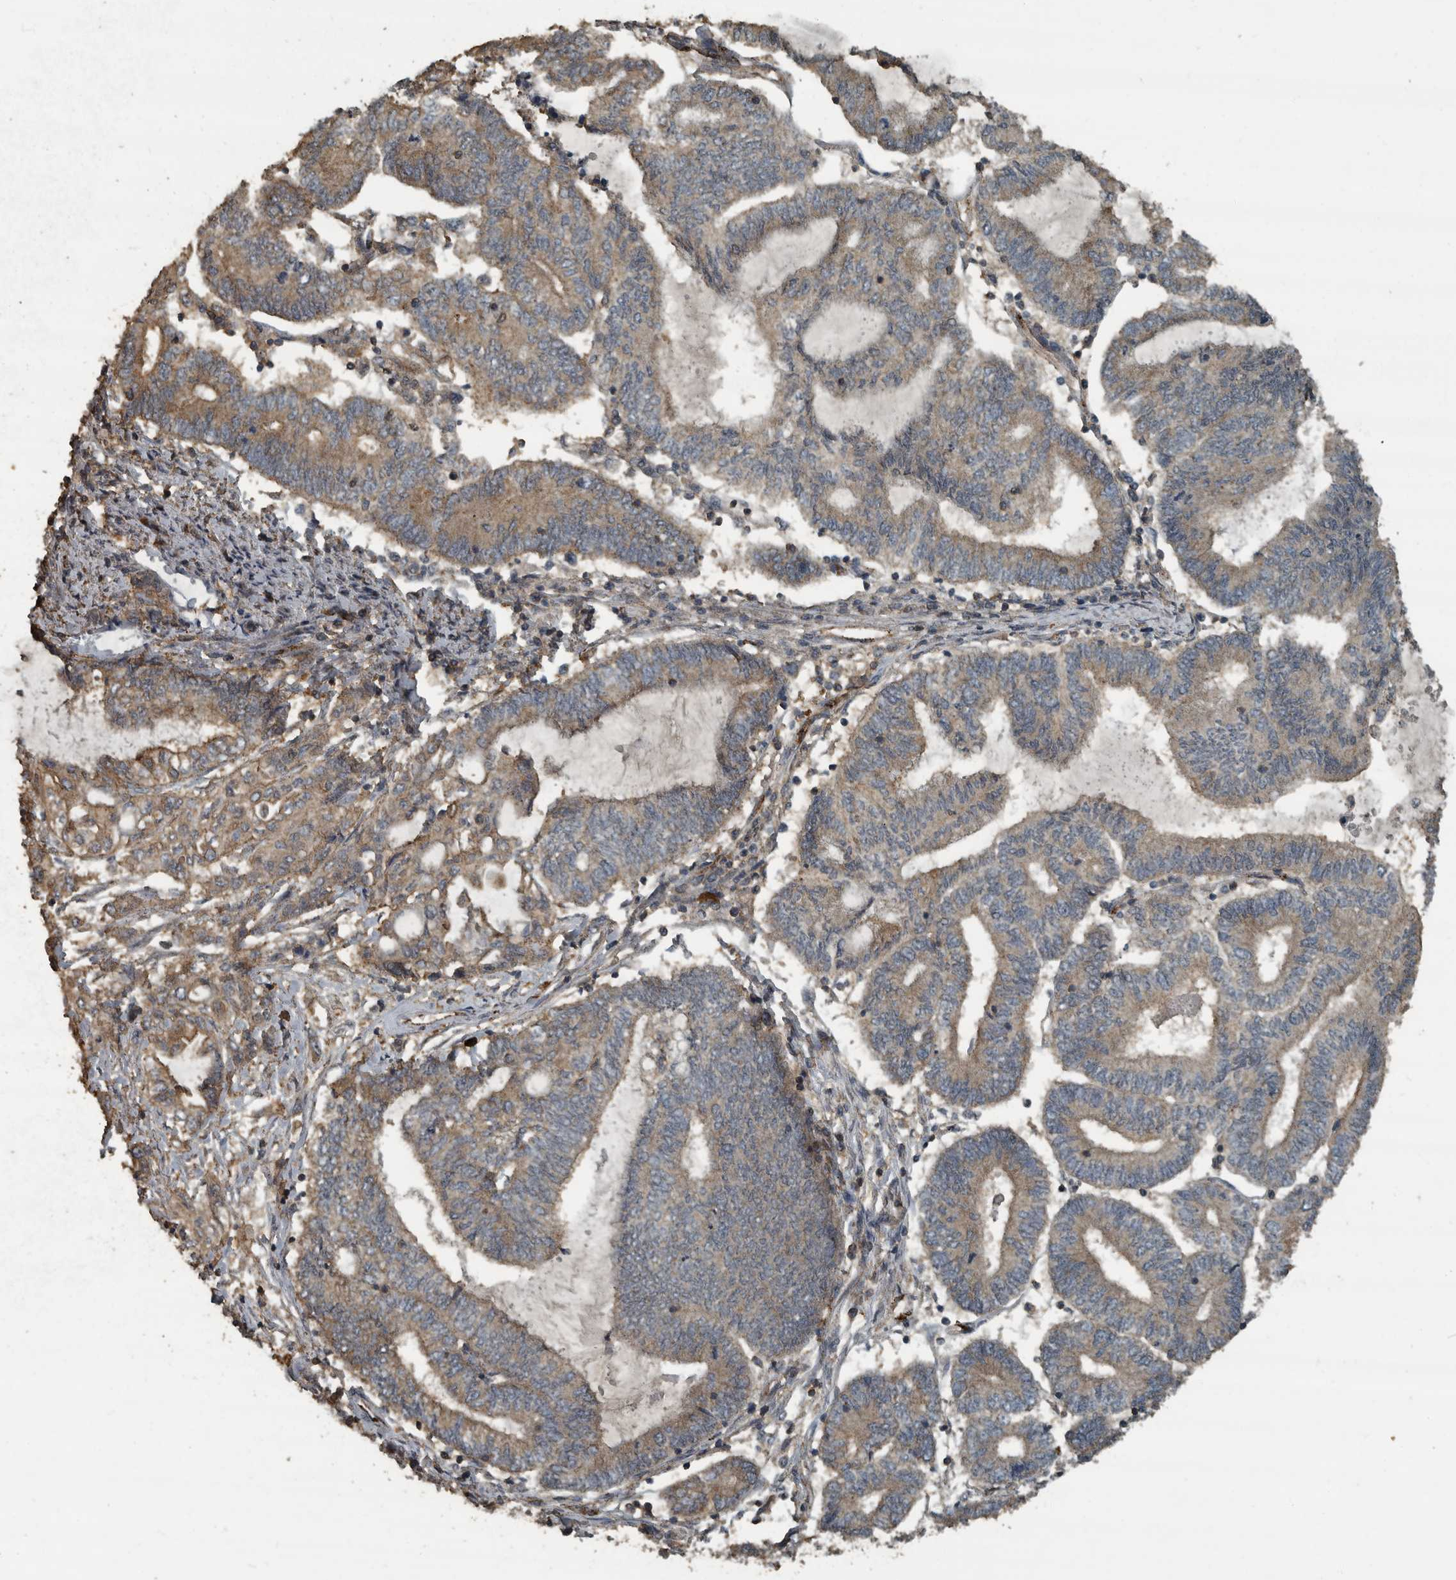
{"staining": {"intensity": "weak", "quantity": ">75%", "location": "cytoplasmic/membranous"}, "tissue": "endometrial cancer", "cell_type": "Tumor cells", "image_type": "cancer", "snomed": [{"axis": "morphology", "description": "Adenocarcinoma, NOS"}, {"axis": "topography", "description": "Uterus"}, {"axis": "topography", "description": "Endometrium"}], "caption": "Immunohistochemistry (IHC) image of adenocarcinoma (endometrial) stained for a protein (brown), which shows low levels of weak cytoplasmic/membranous positivity in about >75% of tumor cells.", "gene": "IL15RA", "patient": {"sex": "female", "age": 70}}